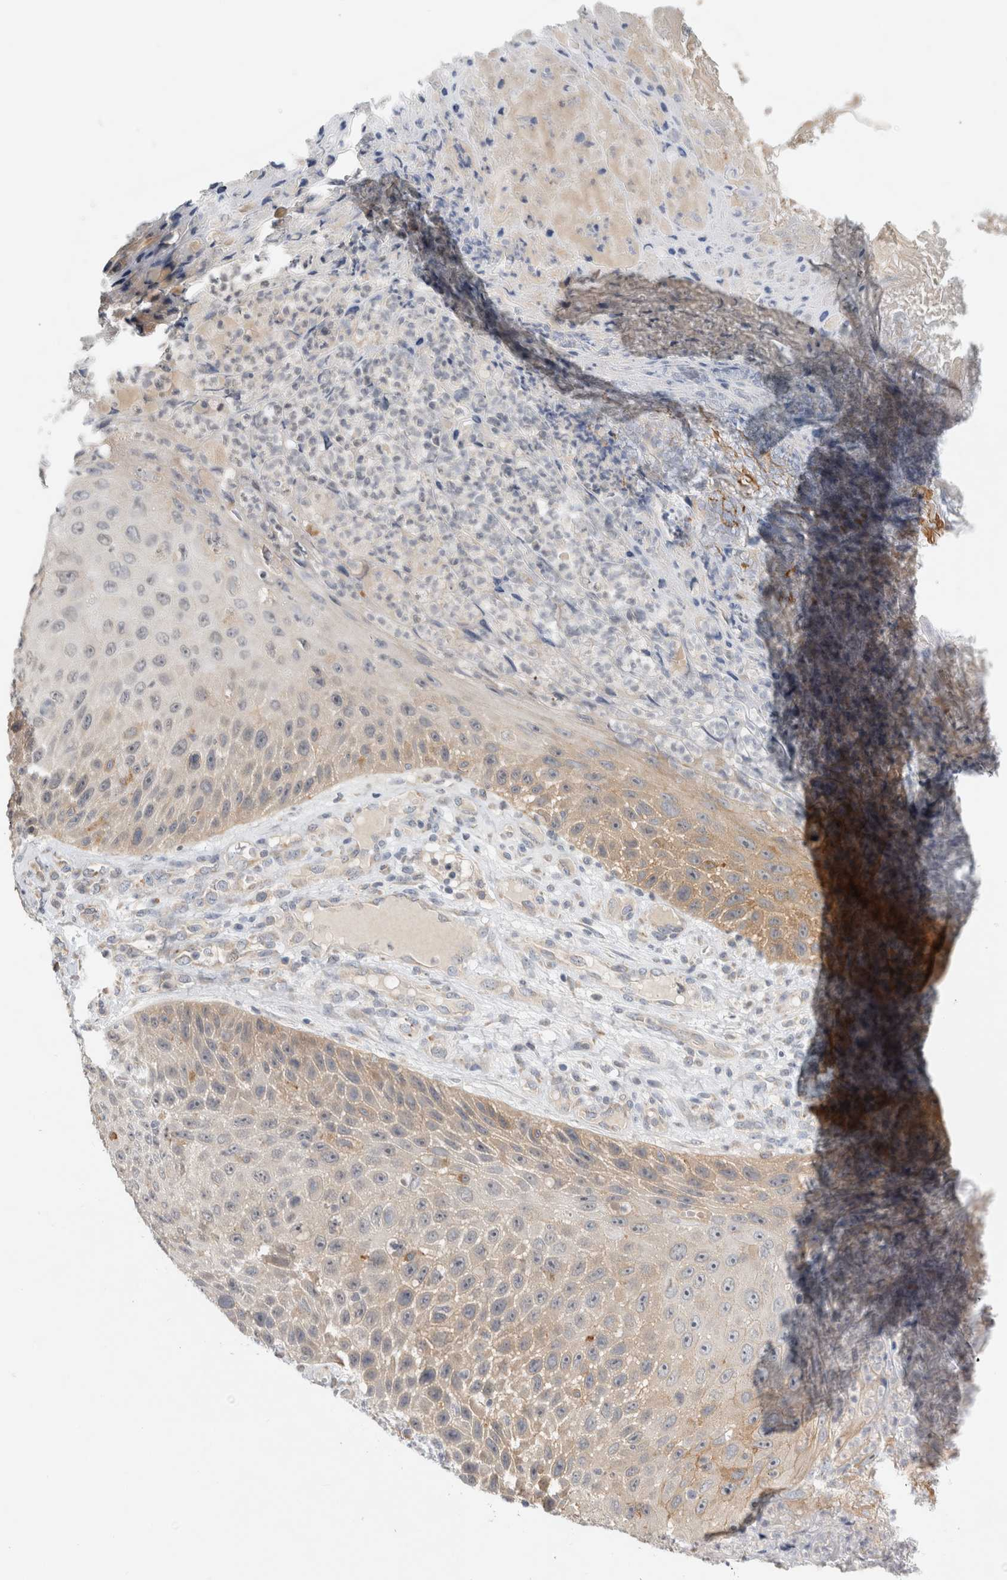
{"staining": {"intensity": "weak", "quantity": "<25%", "location": "cytoplasmic/membranous"}, "tissue": "skin cancer", "cell_type": "Tumor cells", "image_type": "cancer", "snomed": [{"axis": "morphology", "description": "Squamous cell carcinoma, NOS"}, {"axis": "topography", "description": "Skin"}], "caption": "Tumor cells are negative for brown protein staining in skin cancer (squamous cell carcinoma).", "gene": "NEDD4L", "patient": {"sex": "female", "age": 88}}